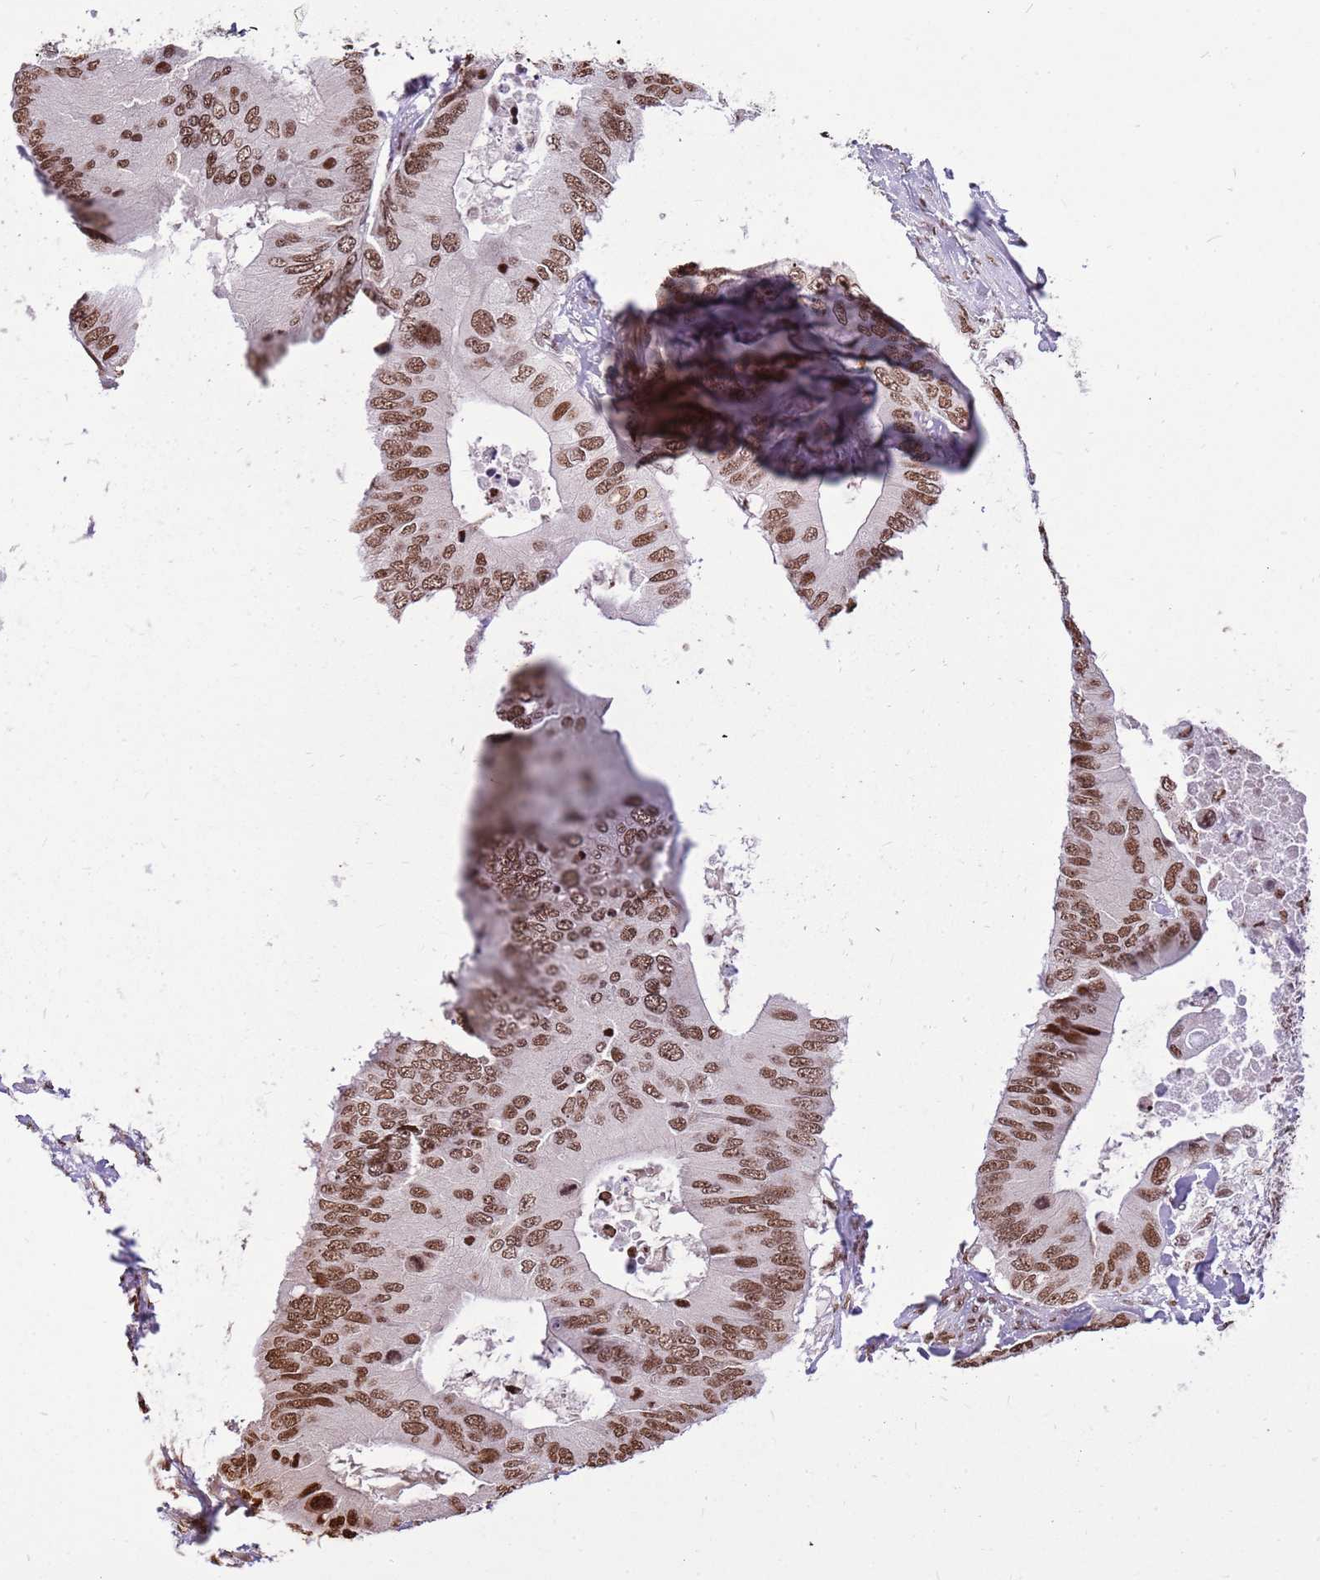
{"staining": {"intensity": "moderate", "quantity": ">75%", "location": "nuclear"}, "tissue": "colorectal cancer", "cell_type": "Tumor cells", "image_type": "cancer", "snomed": [{"axis": "morphology", "description": "Adenocarcinoma, NOS"}, {"axis": "topography", "description": "Colon"}], "caption": "Protein staining of adenocarcinoma (colorectal) tissue displays moderate nuclear expression in approximately >75% of tumor cells.", "gene": "WASHC4", "patient": {"sex": "male", "age": 71}}